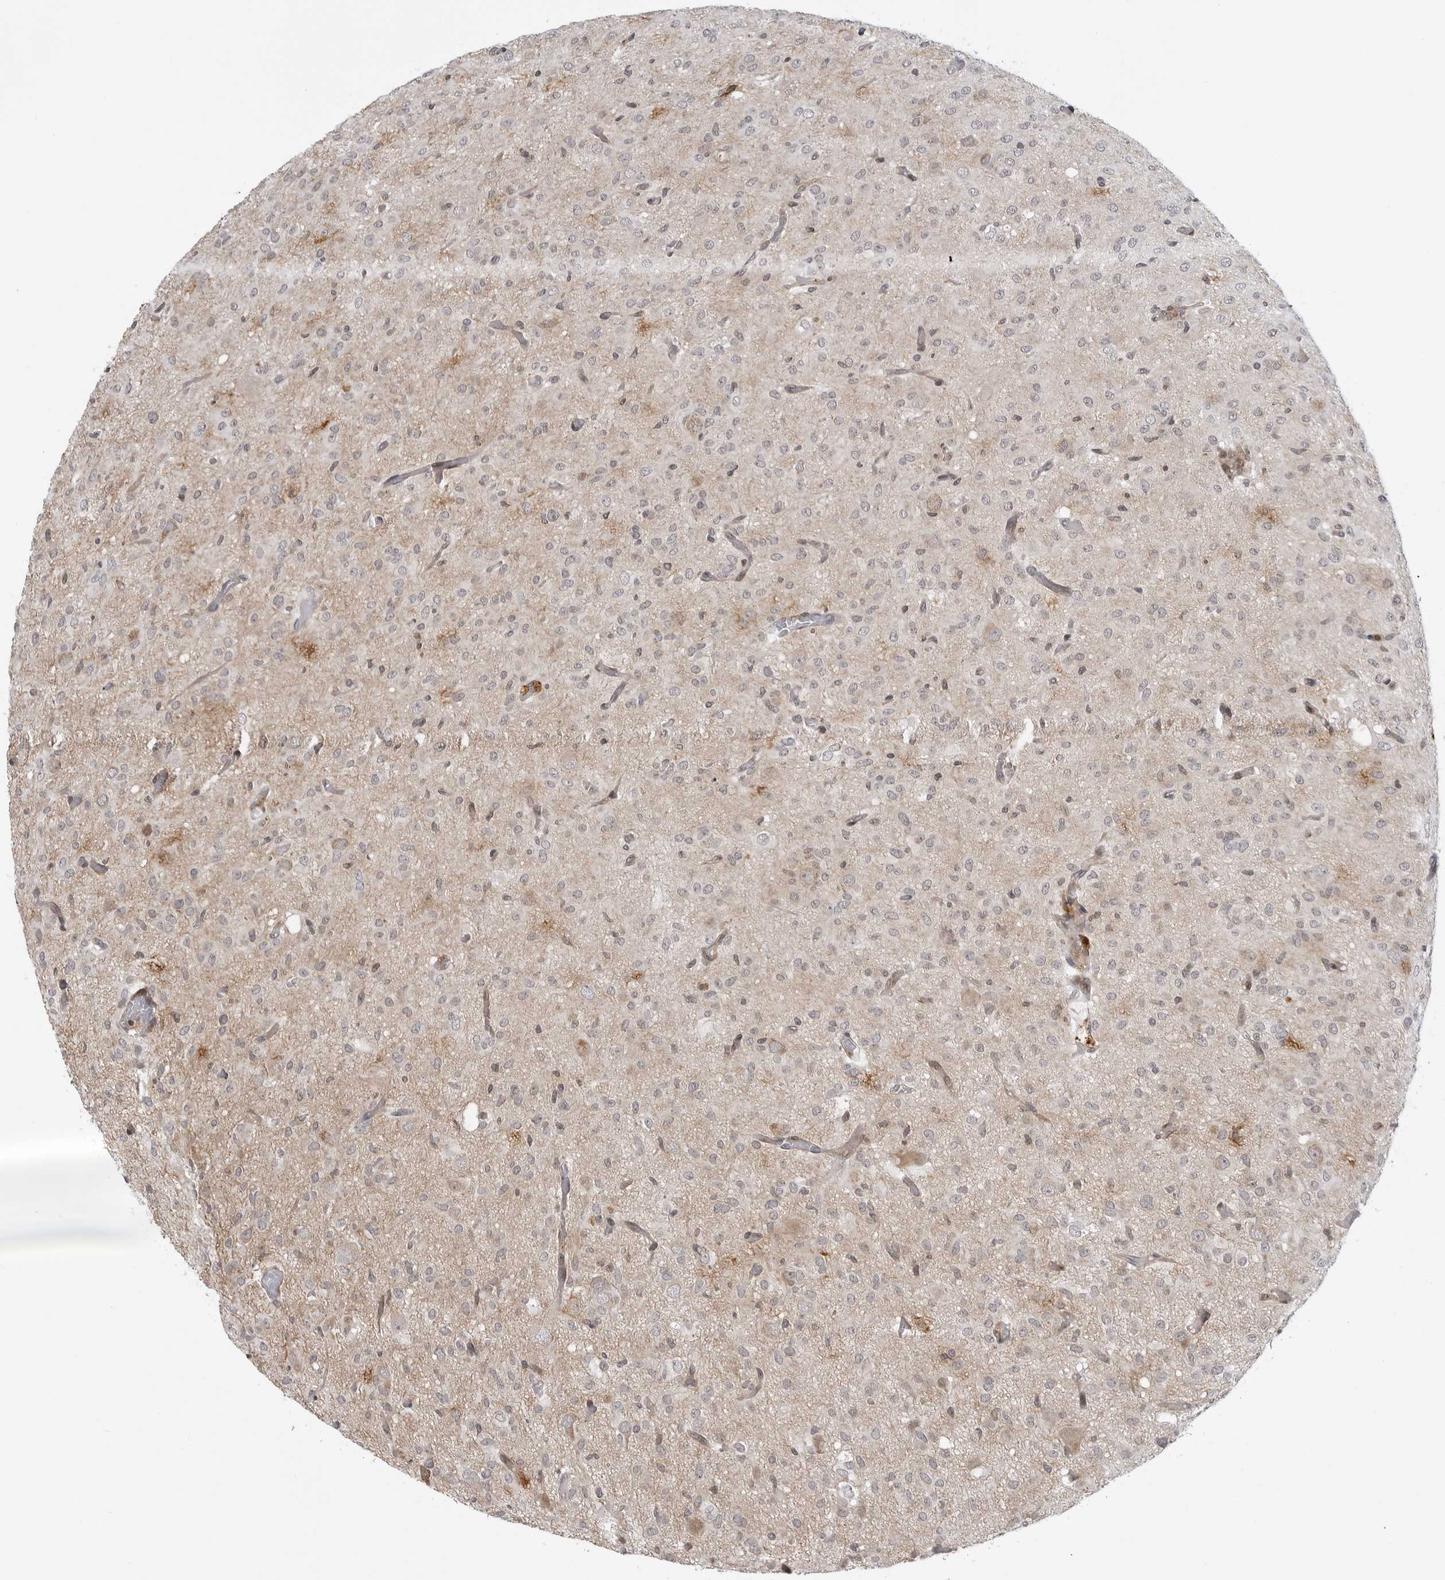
{"staining": {"intensity": "weak", "quantity": "<25%", "location": "cytoplasmic/membranous"}, "tissue": "glioma", "cell_type": "Tumor cells", "image_type": "cancer", "snomed": [{"axis": "morphology", "description": "Glioma, malignant, High grade"}, {"axis": "topography", "description": "Brain"}], "caption": "There is no significant positivity in tumor cells of glioma. (DAB (3,3'-diaminobenzidine) immunohistochemistry, high magnification).", "gene": "ADAMTS5", "patient": {"sex": "female", "age": 59}}